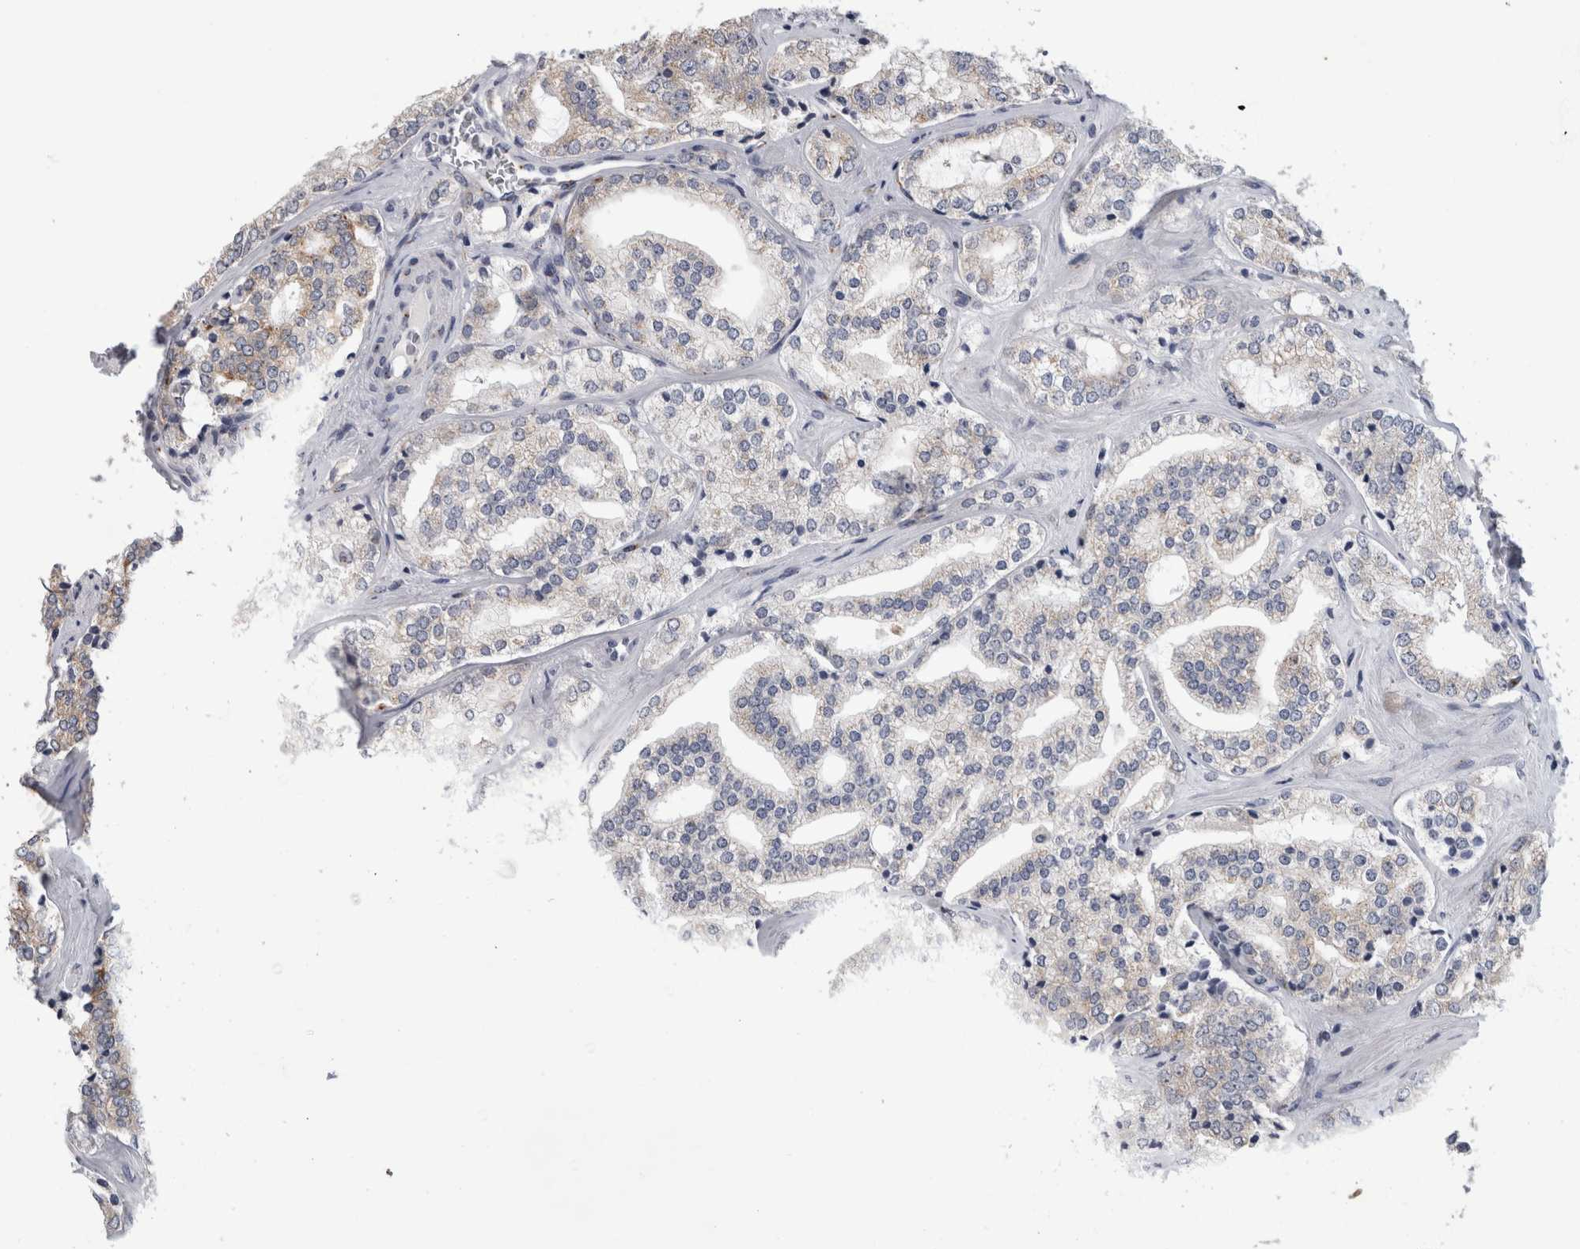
{"staining": {"intensity": "negative", "quantity": "none", "location": "none"}, "tissue": "prostate cancer", "cell_type": "Tumor cells", "image_type": "cancer", "snomed": [{"axis": "morphology", "description": "Adenocarcinoma, High grade"}, {"axis": "topography", "description": "Prostate"}], "caption": "High magnification brightfield microscopy of adenocarcinoma (high-grade) (prostate) stained with DAB (brown) and counterstained with hematoxylin (blue): tumor cells show no significant staining. (Brightfield microscopy of DAB (3,3'-diaminobenzidine) IHC at high magnification).", "gene": "AKAP9", "patient": {"sex": "male", "age": 64}}